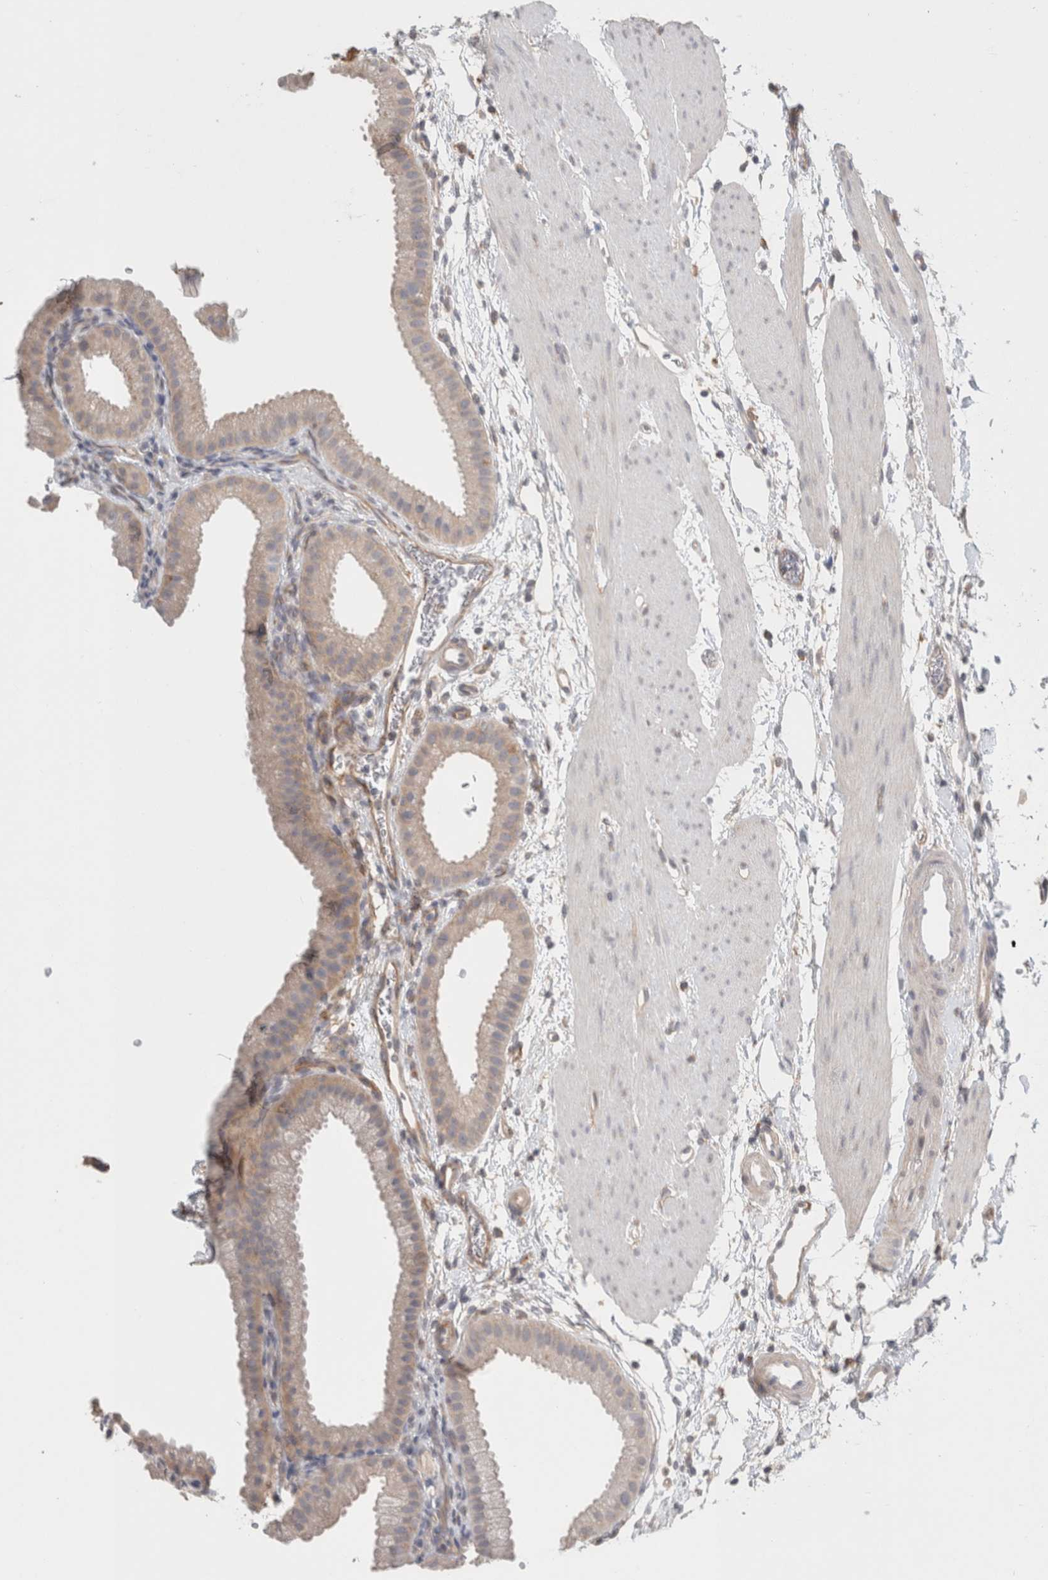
{"staining": {"intensity": "weak", "quantity": "25%-75%", "location": "cytoplasmic/membranous"}, "tissue": "gallbladder", "cell_type": "Glandular cells", "image_type": "normal", "snomed": [{"axis": "morphology", "description": "Normal tissue, NOS"}, {"axis": "topography", "description": "Gallbladder"}], "caption": "This micrograph reveals immunohistochemistry (IHC) staining of benign gallbladder, with low weak cytoplasmic/membranous expression in about 25%-75% of glandular cells.", "gene": "RASAL2", "patient": {"sex": "female", "age": 64}}